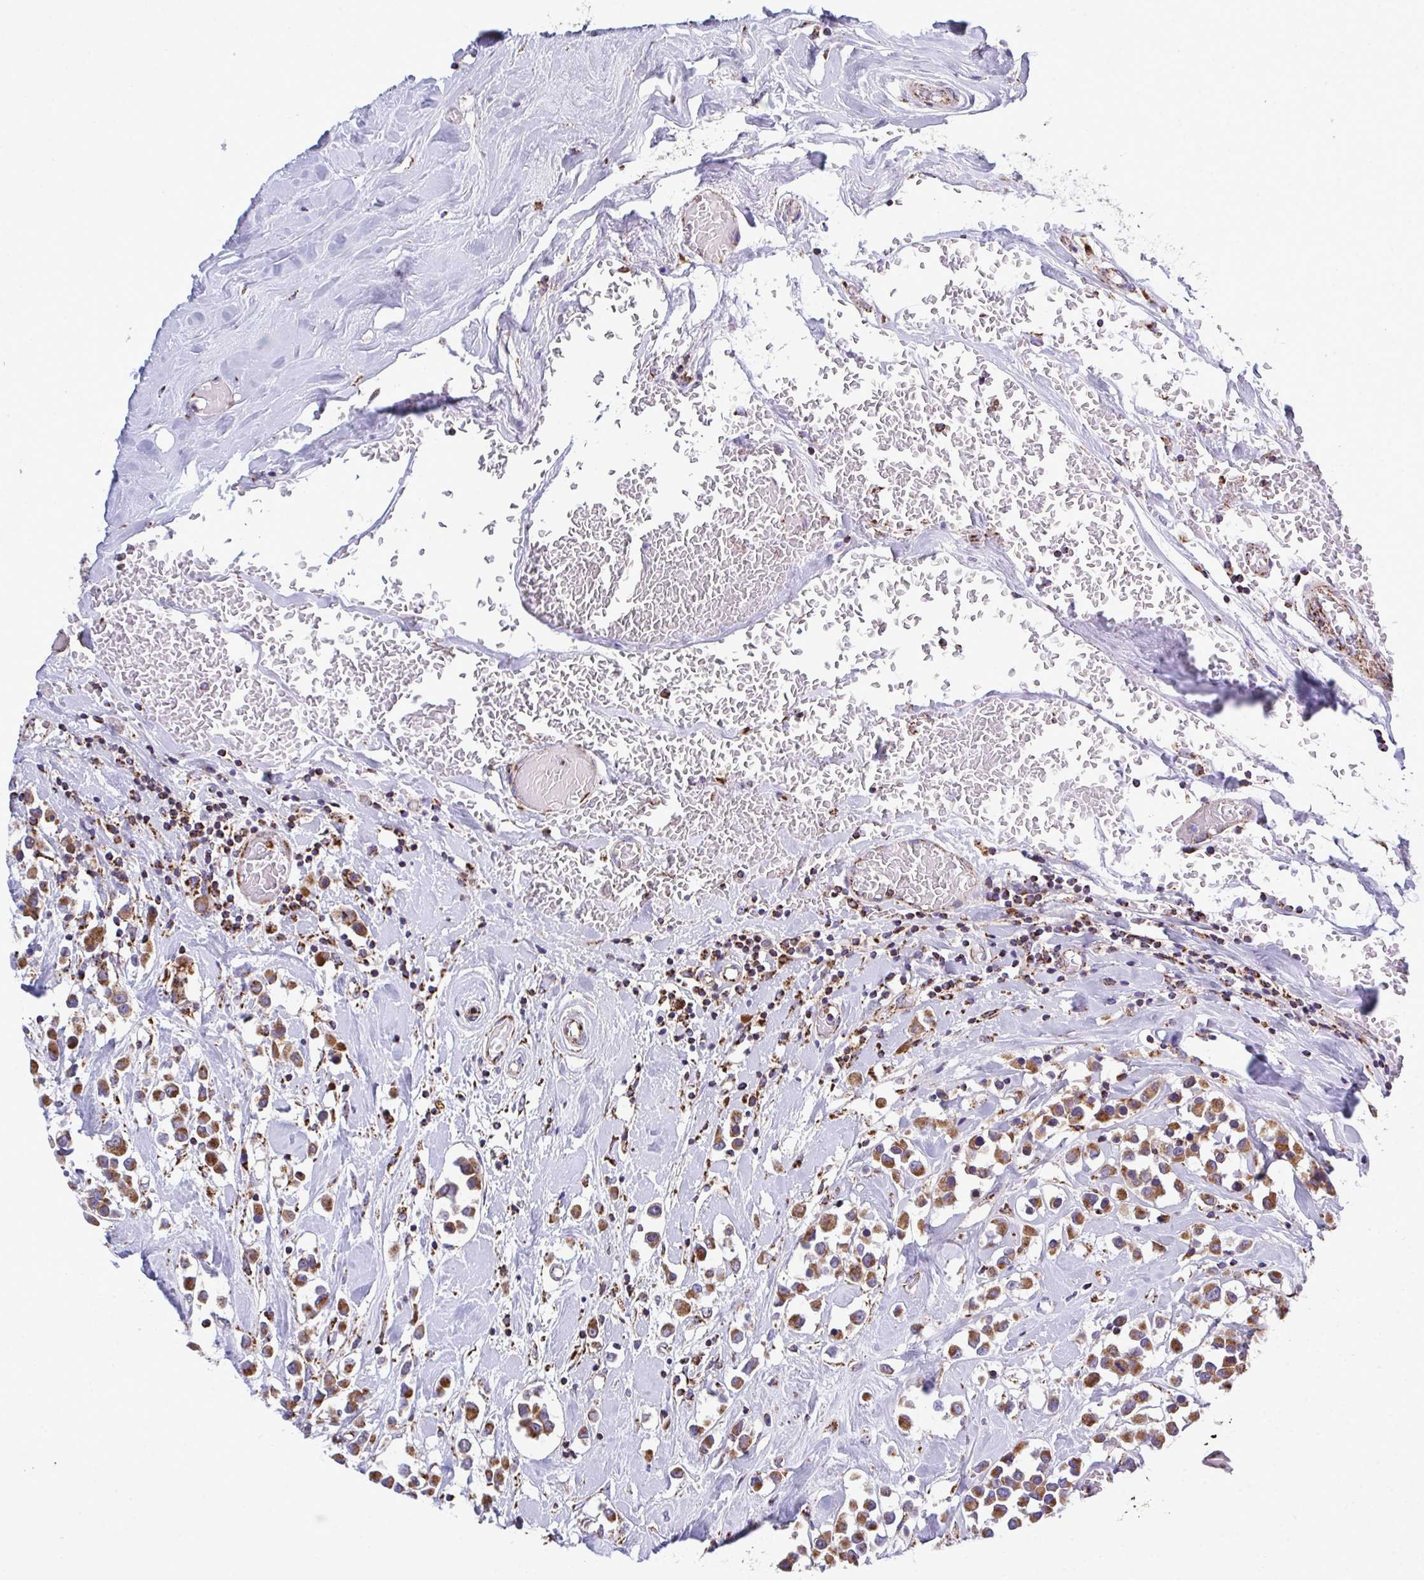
{"staining": {"intensity": "moderate", "quantity": ">75%", "location": "cytoplasmic/membranous"}, "tissue": "breast cancer", "cell_type": "Tumor cells", "image_type": "cancer", "snomed": [{"axis": "morphology", "description": "Duct carcinoma"}, {"axis": "topography", "description": "Breast"}], "caption": "Immunohistochemistry of human intraductal carcinoma (breast) demonstrates medium levels of moderate cytoplasmic/membranous staining in approximately >75% of tumor cells.", "gene": "CSDE1", "patient": {"sex": "female", "age": 61}}